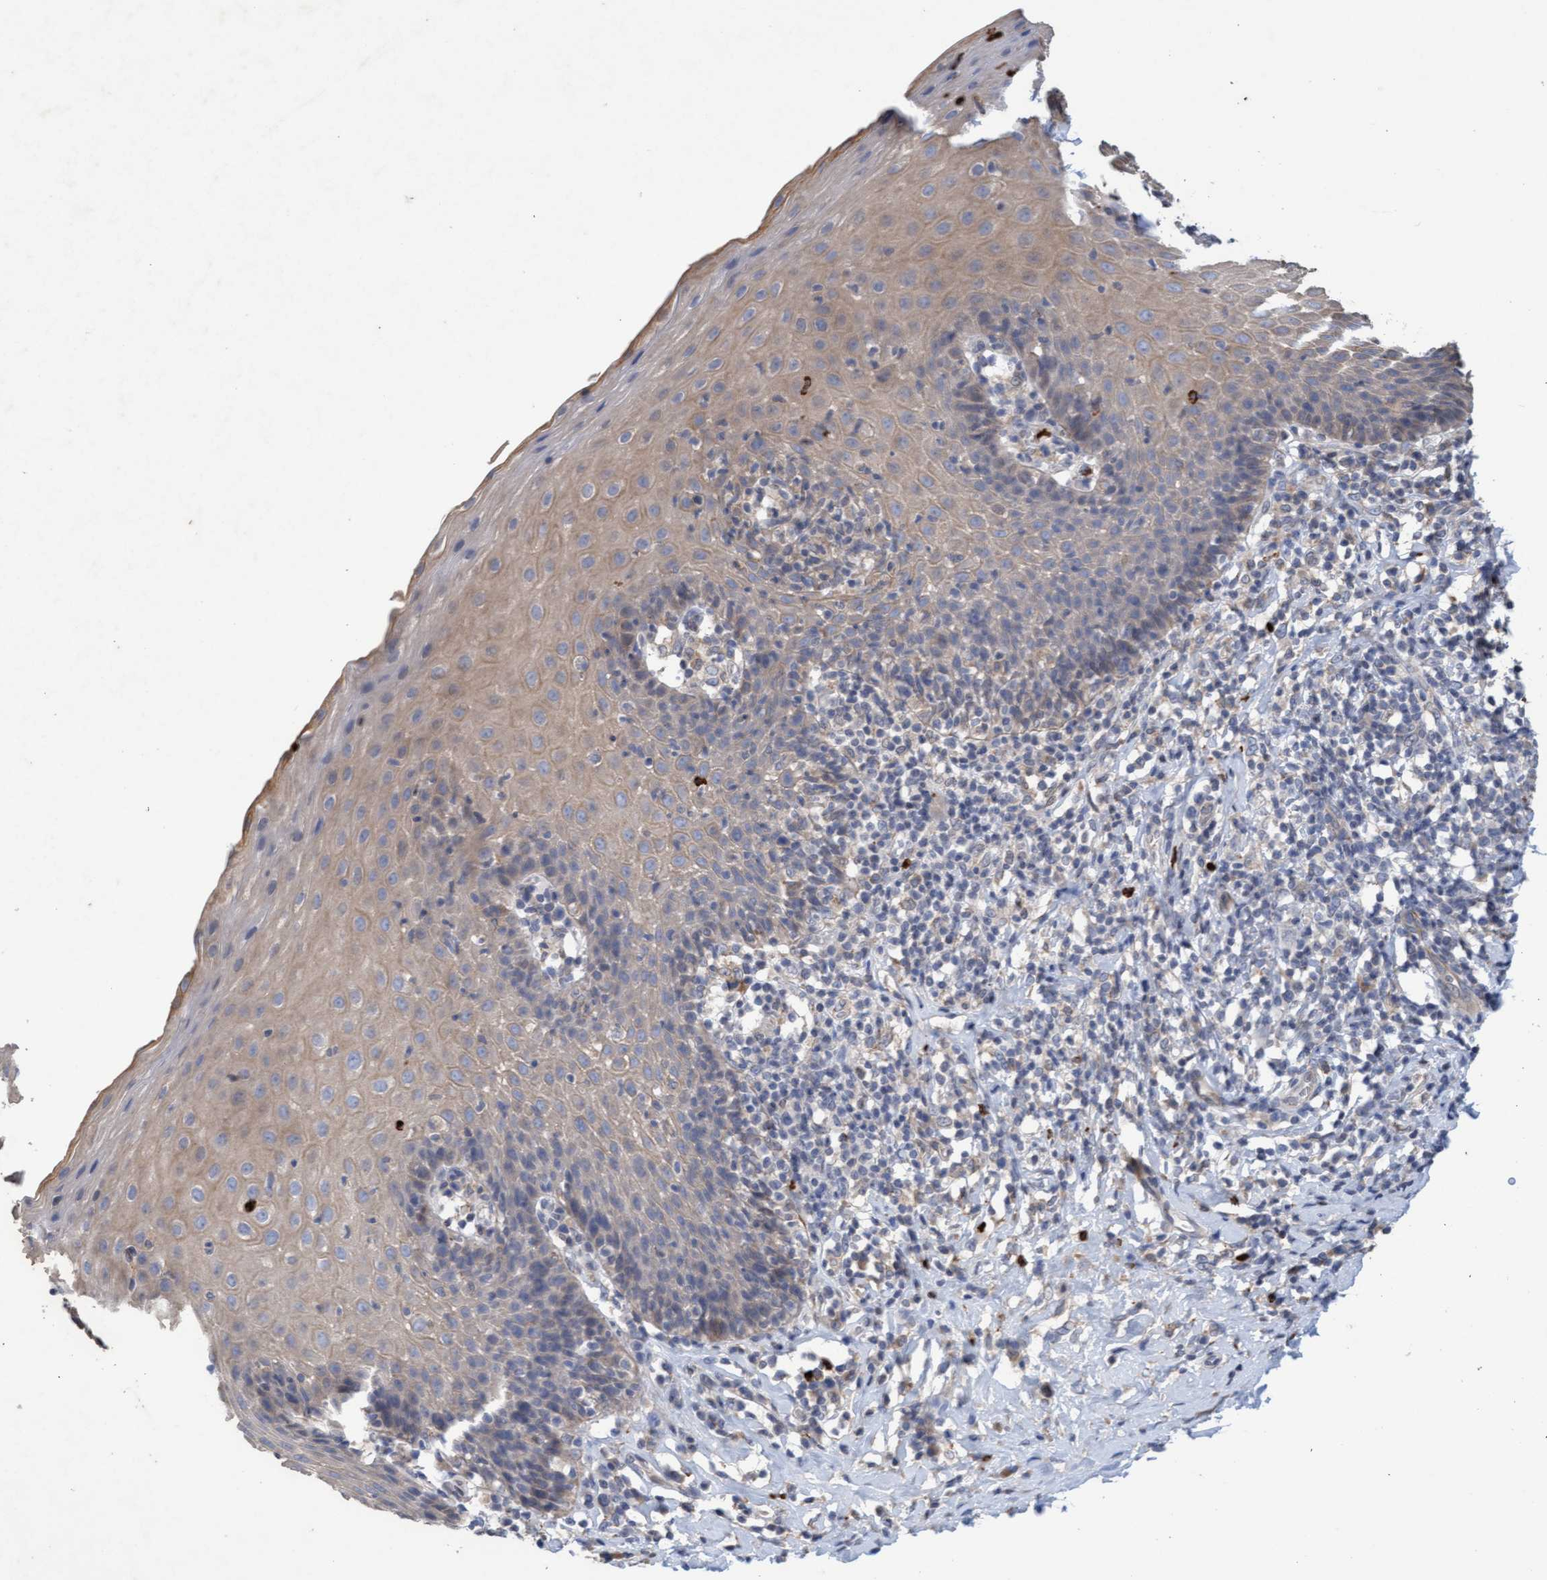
{"staining": {"intensity": "weak", "quantity": ">75%", "location": "cytoplasmic/membranous"}, "tissue": "esophagus", "cell_type": "Squamous epithelial cells", "image_type": "normal", "snomed": [{"axis": "morphology", "description": "Normal tissue, NOS"}, {"axis": "topography", "description": "Esophagus"}], "caption": "Weak cytoplasmic/membranous staining for a protein is present in about >75% of squamous epithelial cells of benign esophagus using immunohistochemistry.", "gene": "MMP8", "patient": {"sex": "female", "age": 61}}